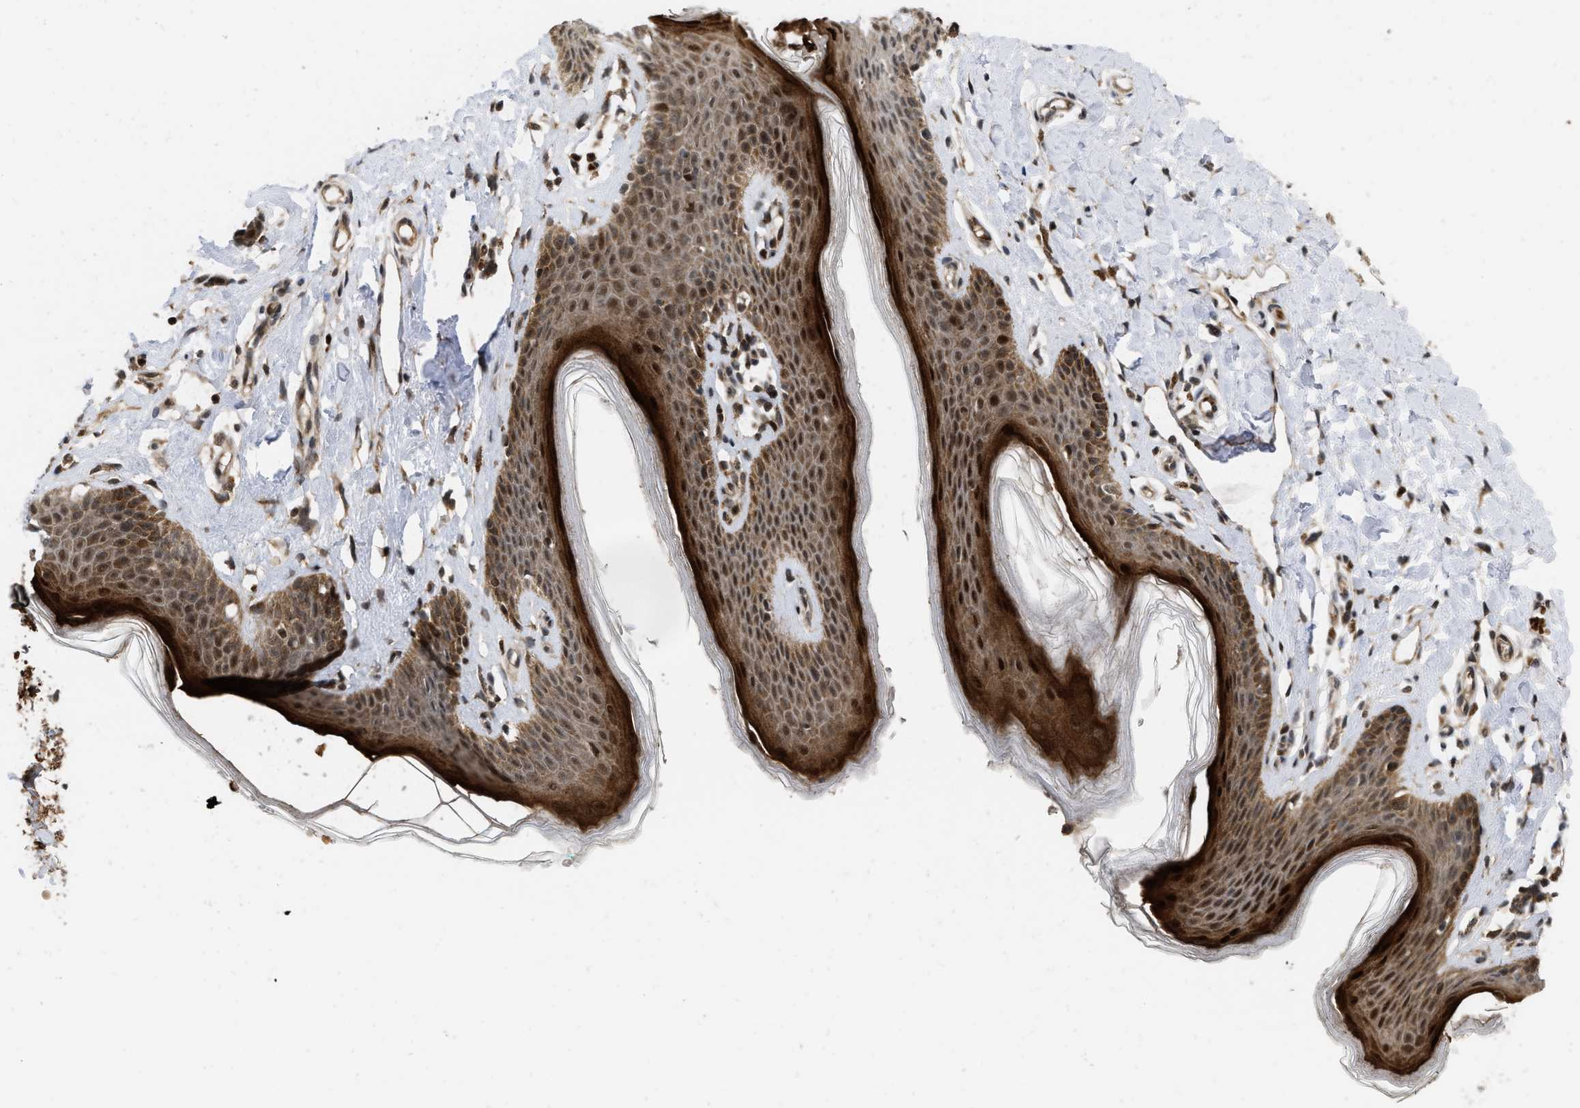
{"staining": {"intensity": "strong", "quantity": ">75%", "location": "cytoplasmic/membranous,nuclear"}, "tissue": "skin", "cell_type": "Epidermal cells", "image_type": "normal", "snomed": [{"axis": "morphology", "description": "Normal tissue, NOS"}, {"axis": "topography", "description": "Vulva"}], "caption": "An image of human skin stained for a protein reveals strong cytoplasmic/membranous,nuclear brown staining in epidermal cells. Immunohistochemistry stains the protein in brown and the nuclei are stained blue.", "gene": "ANKRD11", "patient": {"sex": "female", "age": 66}}